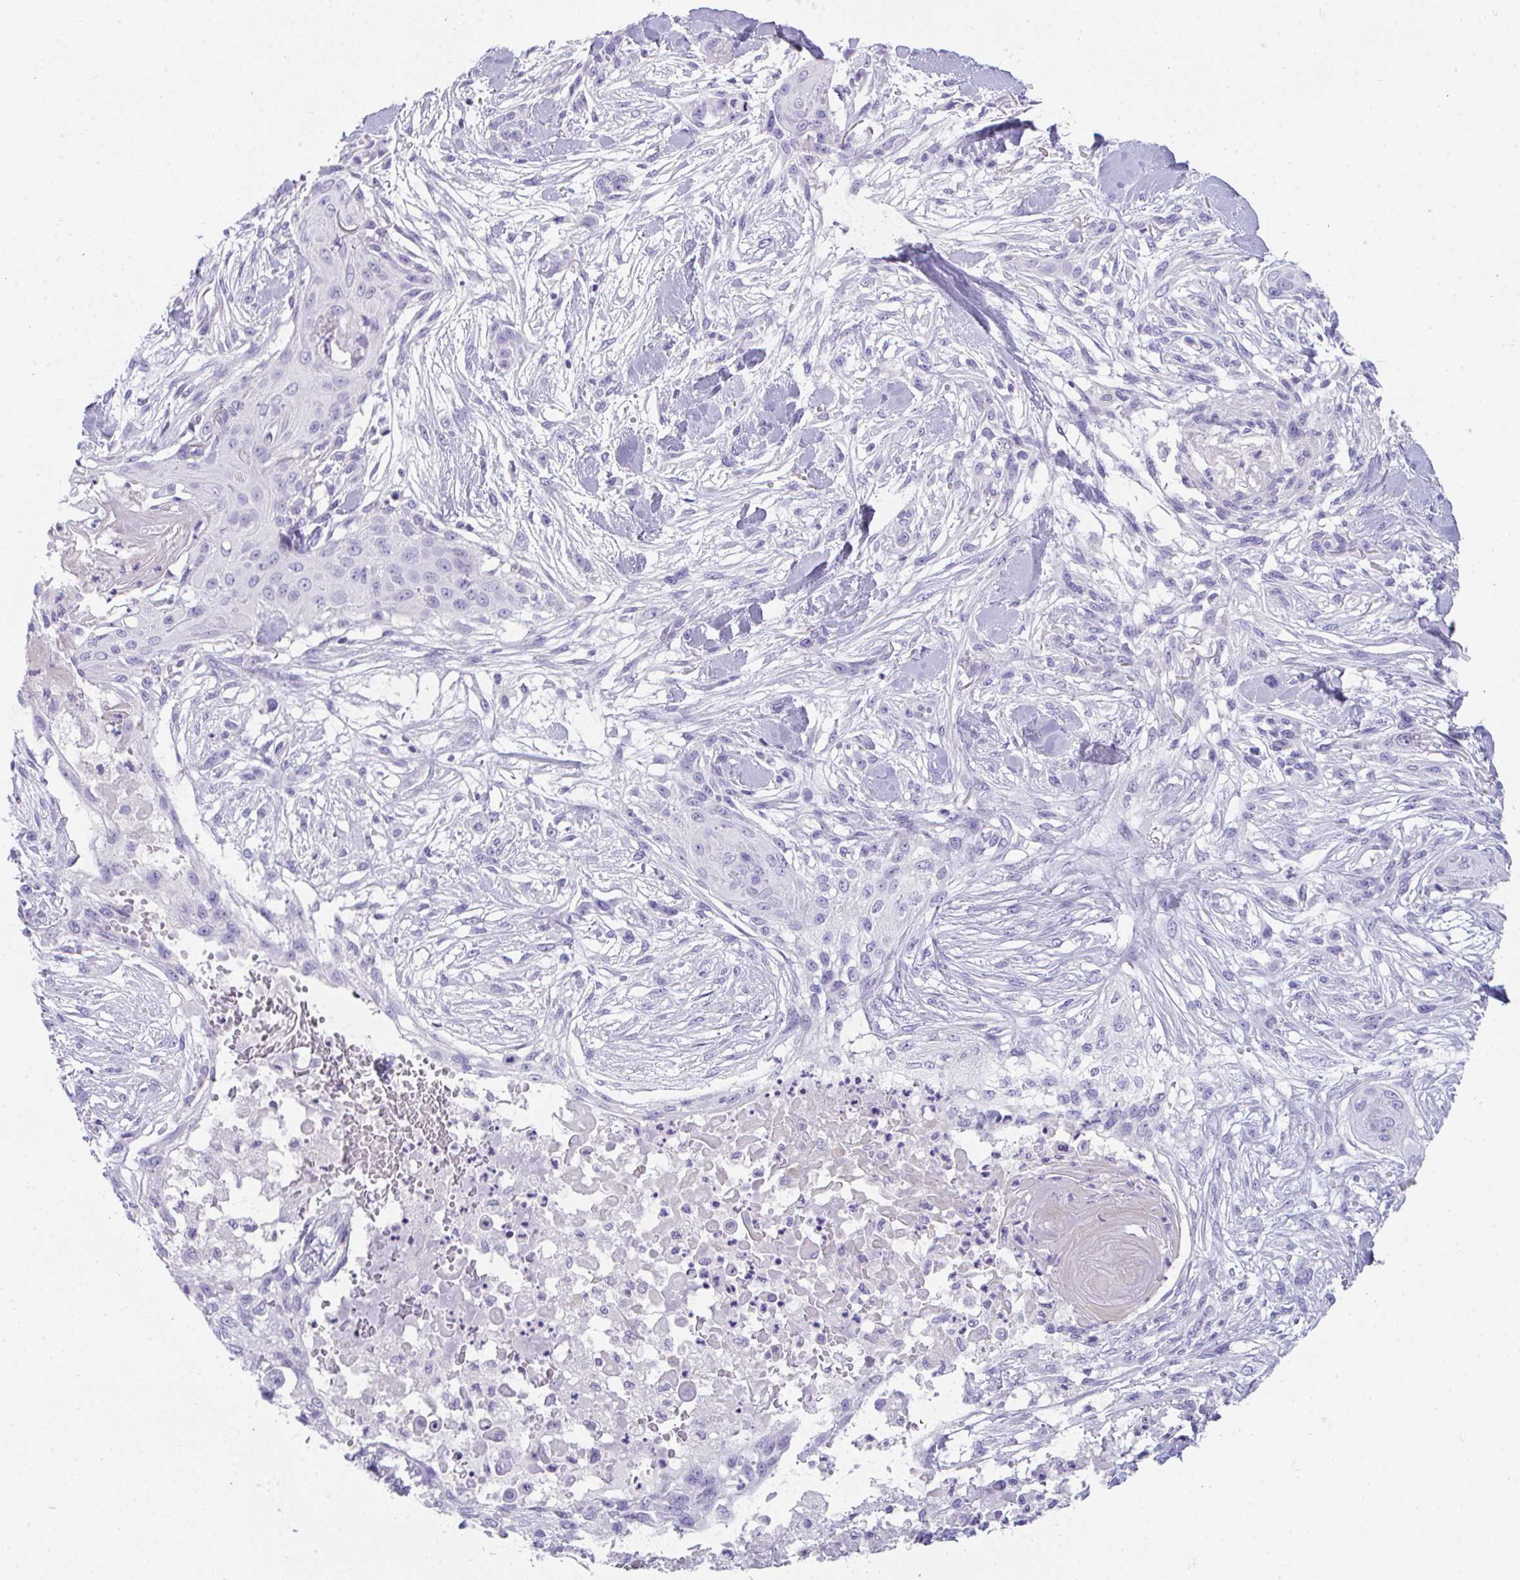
{"staining": {"intensity": "negative", "quantity": "none", "location": "none"}, "tissue": "skin cancer", "cell_type": "Tumor cells", "image_type": "cancer", "snomed": [{"axis": "morphology", "description": "Squamous cell carcinoma, NOS"}, {"axis": "topography", "description": "Skin"}], "caption": "There is no significant positivity in tumor cells of squamous cell carcinoma (skin).", "gene": "TTC30B", "patient": {"sex": "female", "age": 59}}